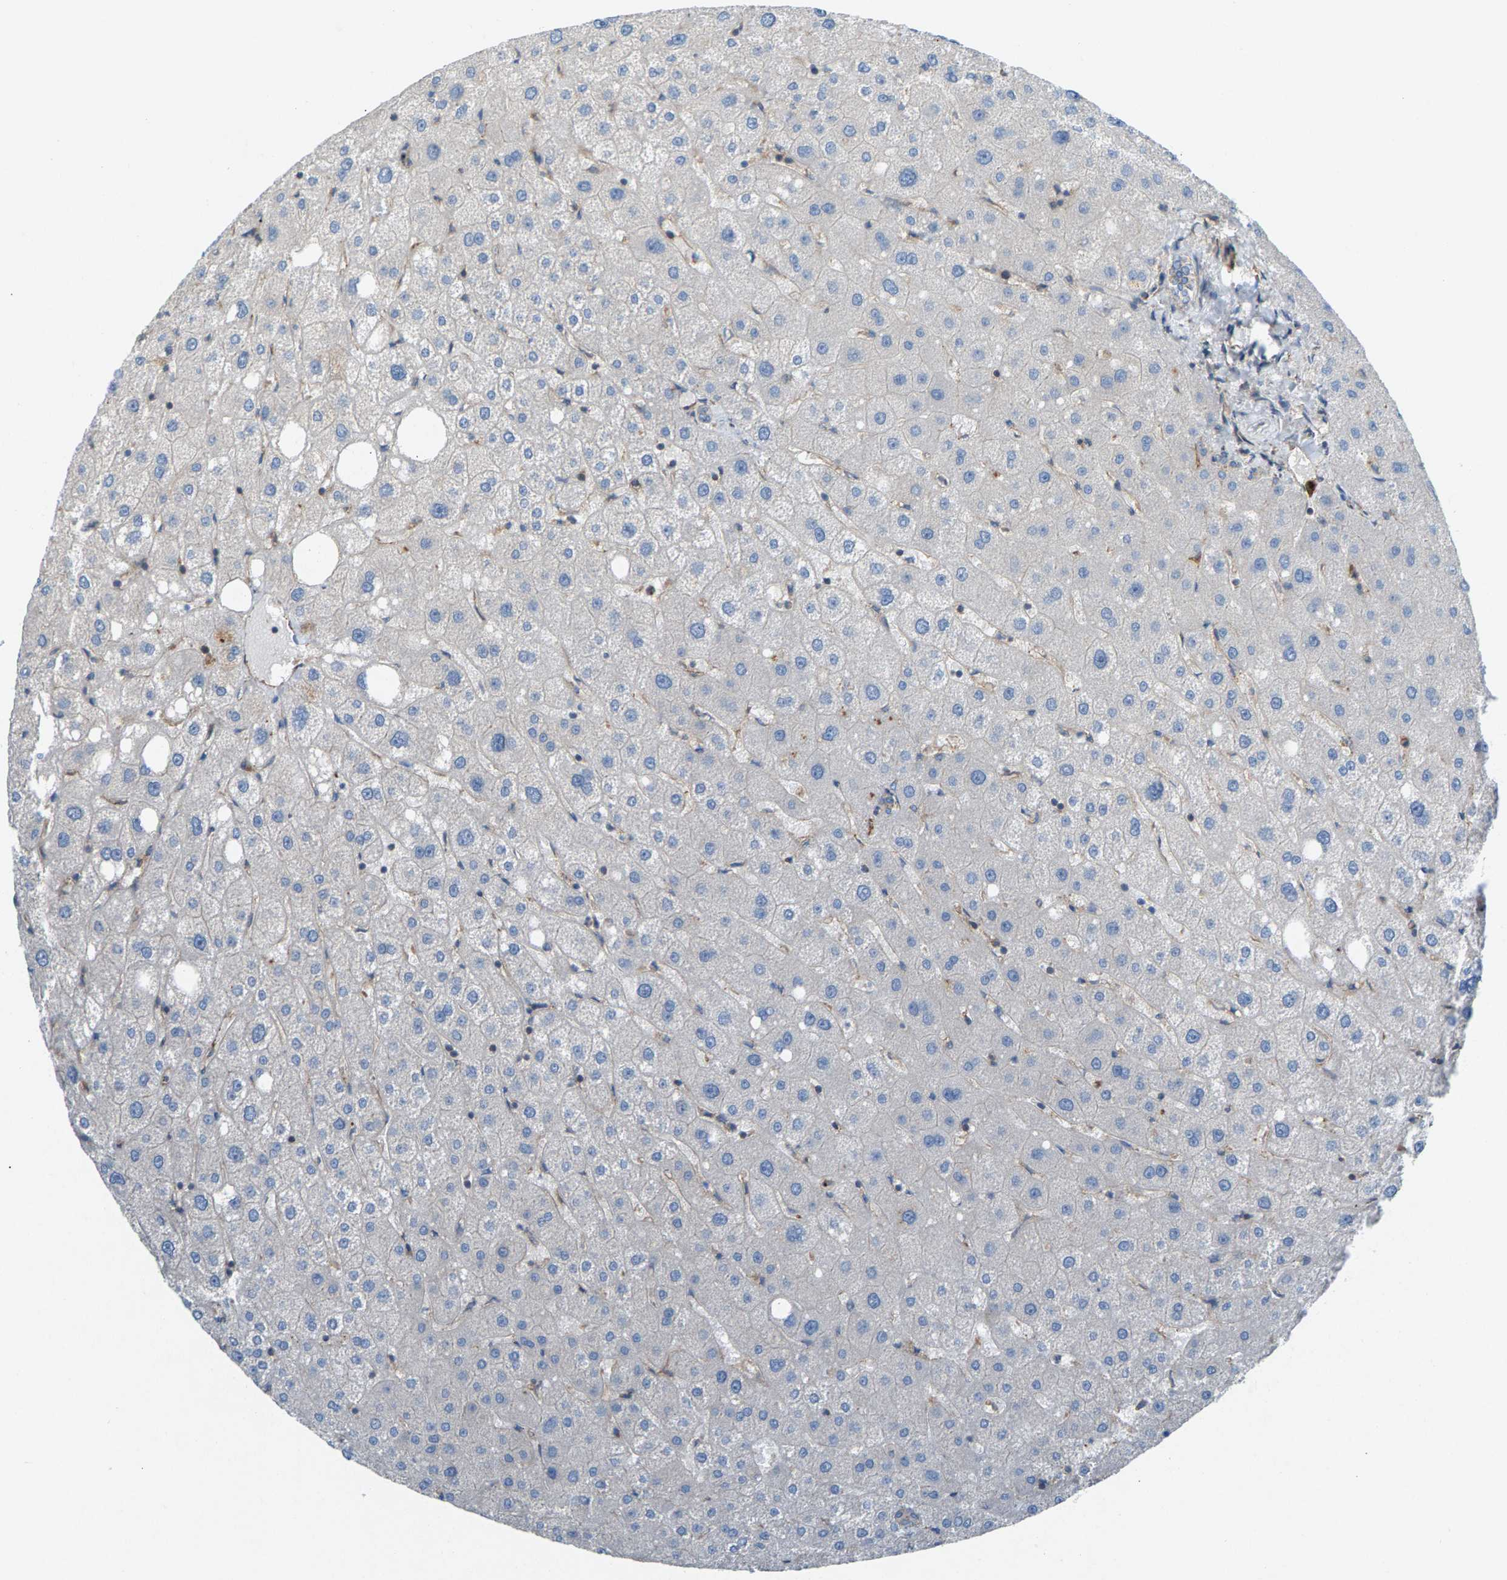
{"staining": {"intensity": "negative", "quantity": "none", "location": "none"}, "tissue": "liver", "cell_type": "Cholangiocytes", "image_type": "normal", "snomed": [{"axis": "morphology", "description": "Normal tissue, NOS"}, {"axis": "topography", "description": "Liver"}], "caption": "Histopathology image shows no protein staining in cholangiocytes of benign liver.", "gene": "PDCL", "patient": {"sex": "male", "age": 73}}